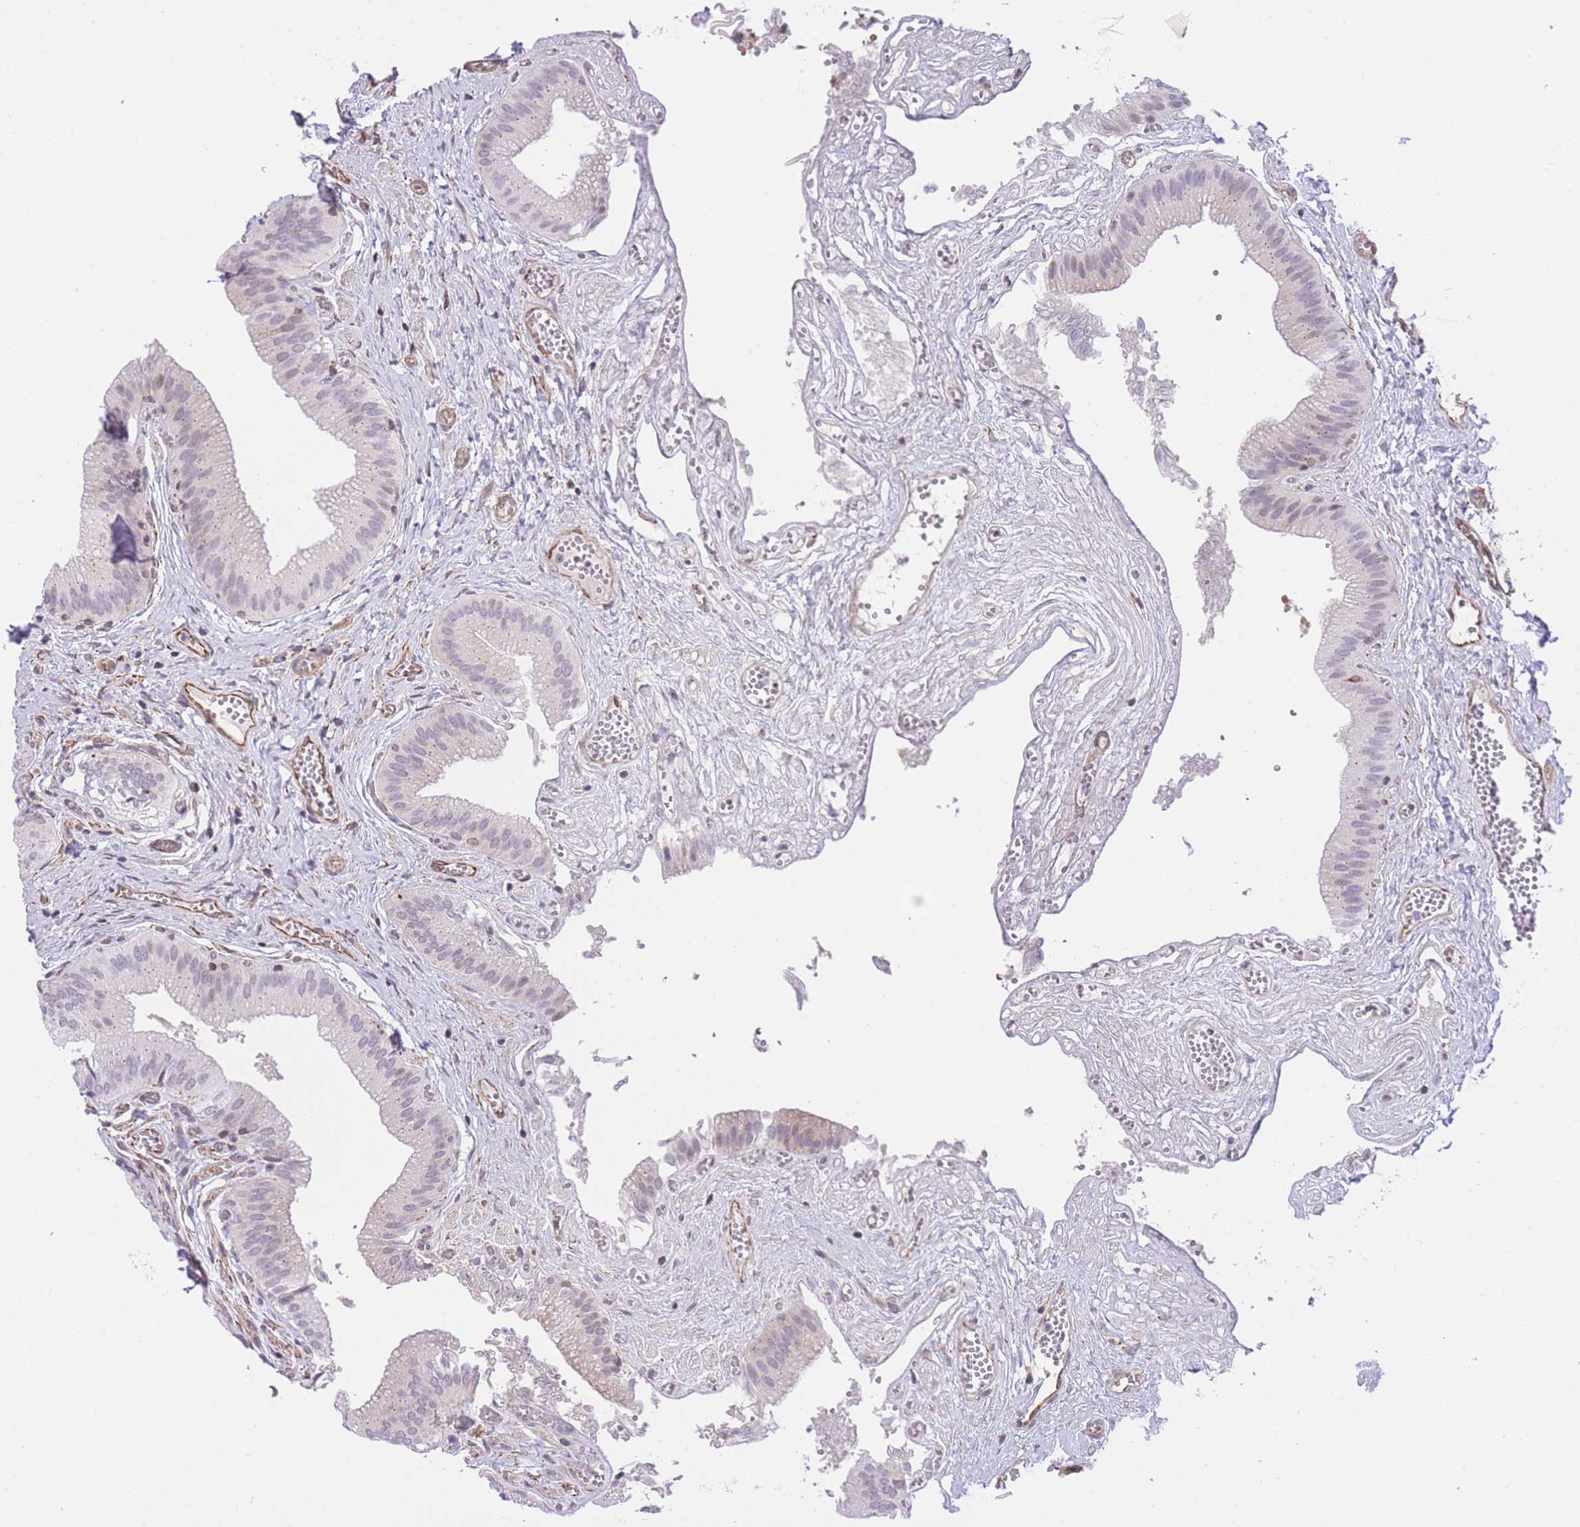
{"staining": {"intensity": "weak", "quantity": "25%-75%", "location": "cytoplasmic/membranous,nuclear"}, "tissue": "gallbladder", "cell_type": "Glandular cells", "image_type": "normal", "snomed": [{"axis": "morphology", "description": "Normal tissue, NOS"}, {"axis": "topography", "description": "Gallbladder"}, {"axis": "topography", "description": "Peripheral nerve tissue"}], "caption": "Immunohistochemistry staining of unremarkable gallbladder, which displays low levels of weak cytoplasmic/membranous,nuclear positivity in approximately 25%-75% of glandular cells indicating weak cytoplasmic/membranous,nuclear protein staining. The staining was performed using DAB (brown) for protein detection and nuclei were counterstained in hematoxylin (blue).", "gene": "PSG11", "patient": {"sex": "male", "age": 17}}